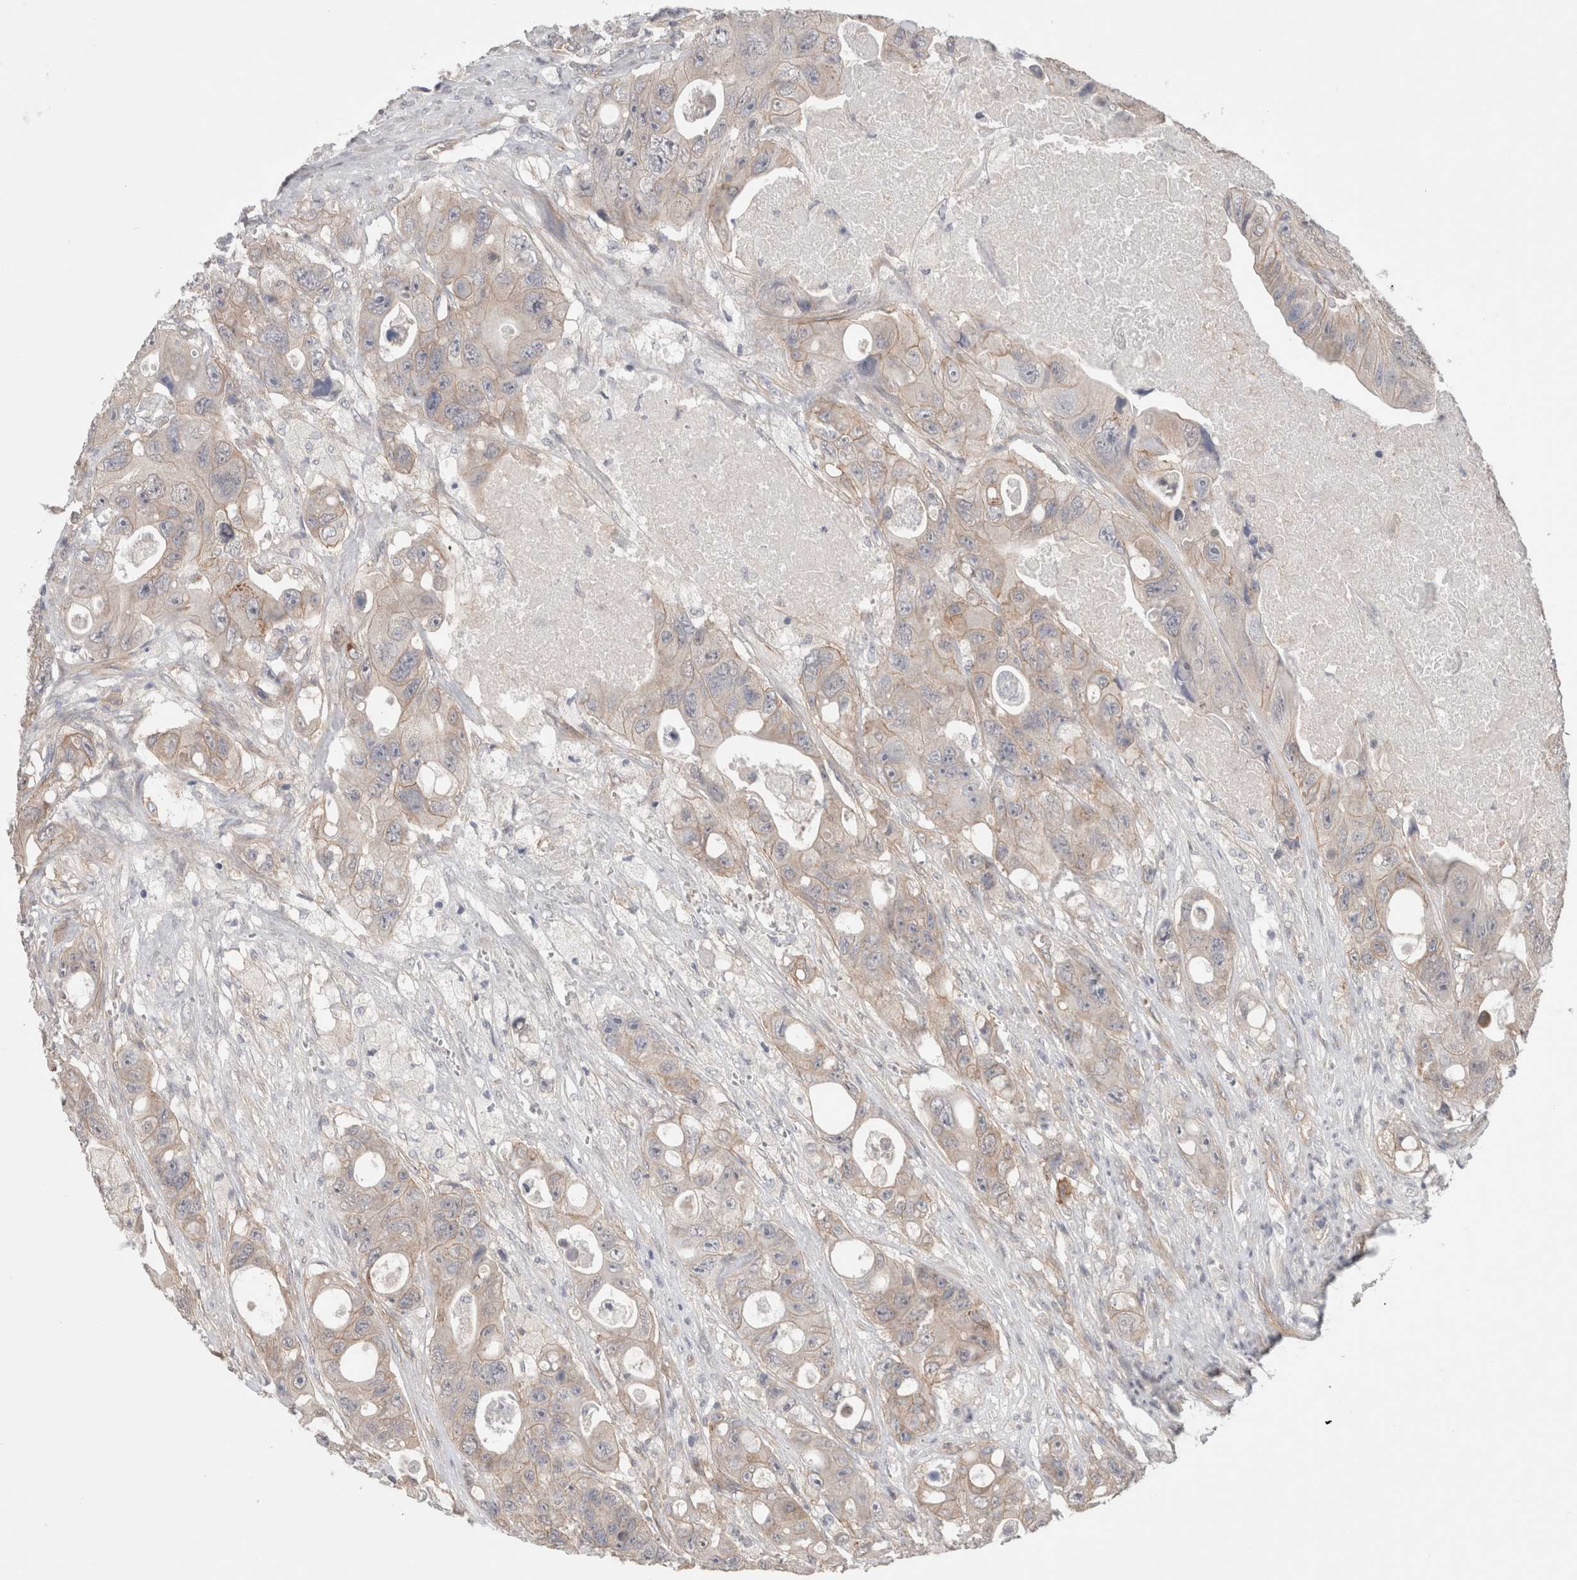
{"staining": {"intensity": "weak", "quantity": "<25%", "location": "cytoplasmic/membranous"}, "tissue": "colorectal cancer", "cell_type": "Tumor cells", "image_type": "cancer", "snomed": [{"axis": "morphology", "description": "Adenocarcinoma, NOS"}, {"axis": "topography", "description": "Colon"}], "caption": "This image is of colorectal cancer stained with immunohistochemistry to label a protein in brown with the nuclei are counter-stained blue. There is no positivity in tumor cells. Nuclei are stained in blue.", "gene": "RASAL2", "patient": {"sex": "female", "age": 46}}